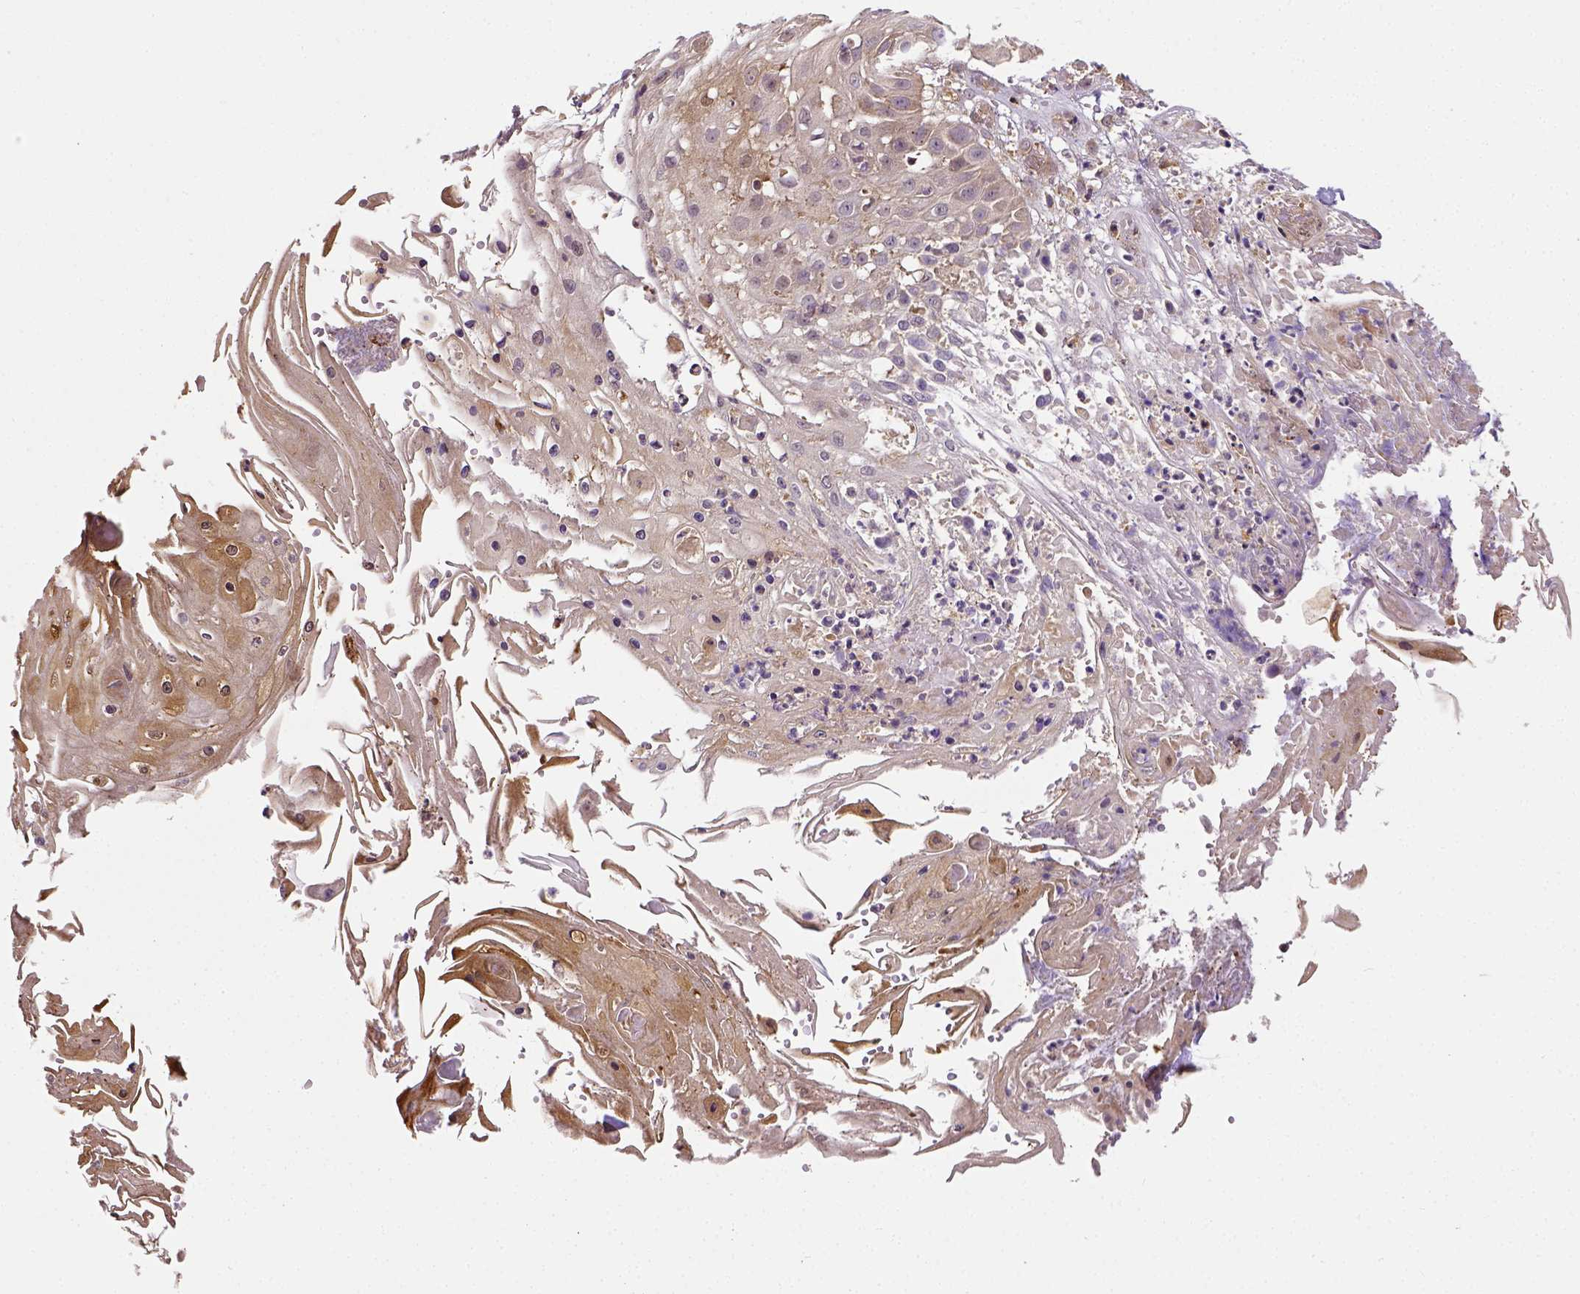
{"staining": {"intensity": "weak", "quantity": ">75%", "location": "cytoplasmic/membranous"}, "tissue": "skin cancer", "cell_type": "Tumor cells", "image_type": "cancer", "snomed": [{"axis": "morphology", "description": "Squamous cell carcinoma, NOS"}, {"axis": "topography", "description": "Skin"}], "caption": "High-magnification brightfield microscopy of skin squamous cell carcinoma stained with DAB (brown) and counterstained with hematoxylin (blue). tumor cells exhibit weak cytoplasmic/membranous expression is present in approximately>75% of cells.", "gene": "MATK", "patient": {"sex": "male", "age": 70}}